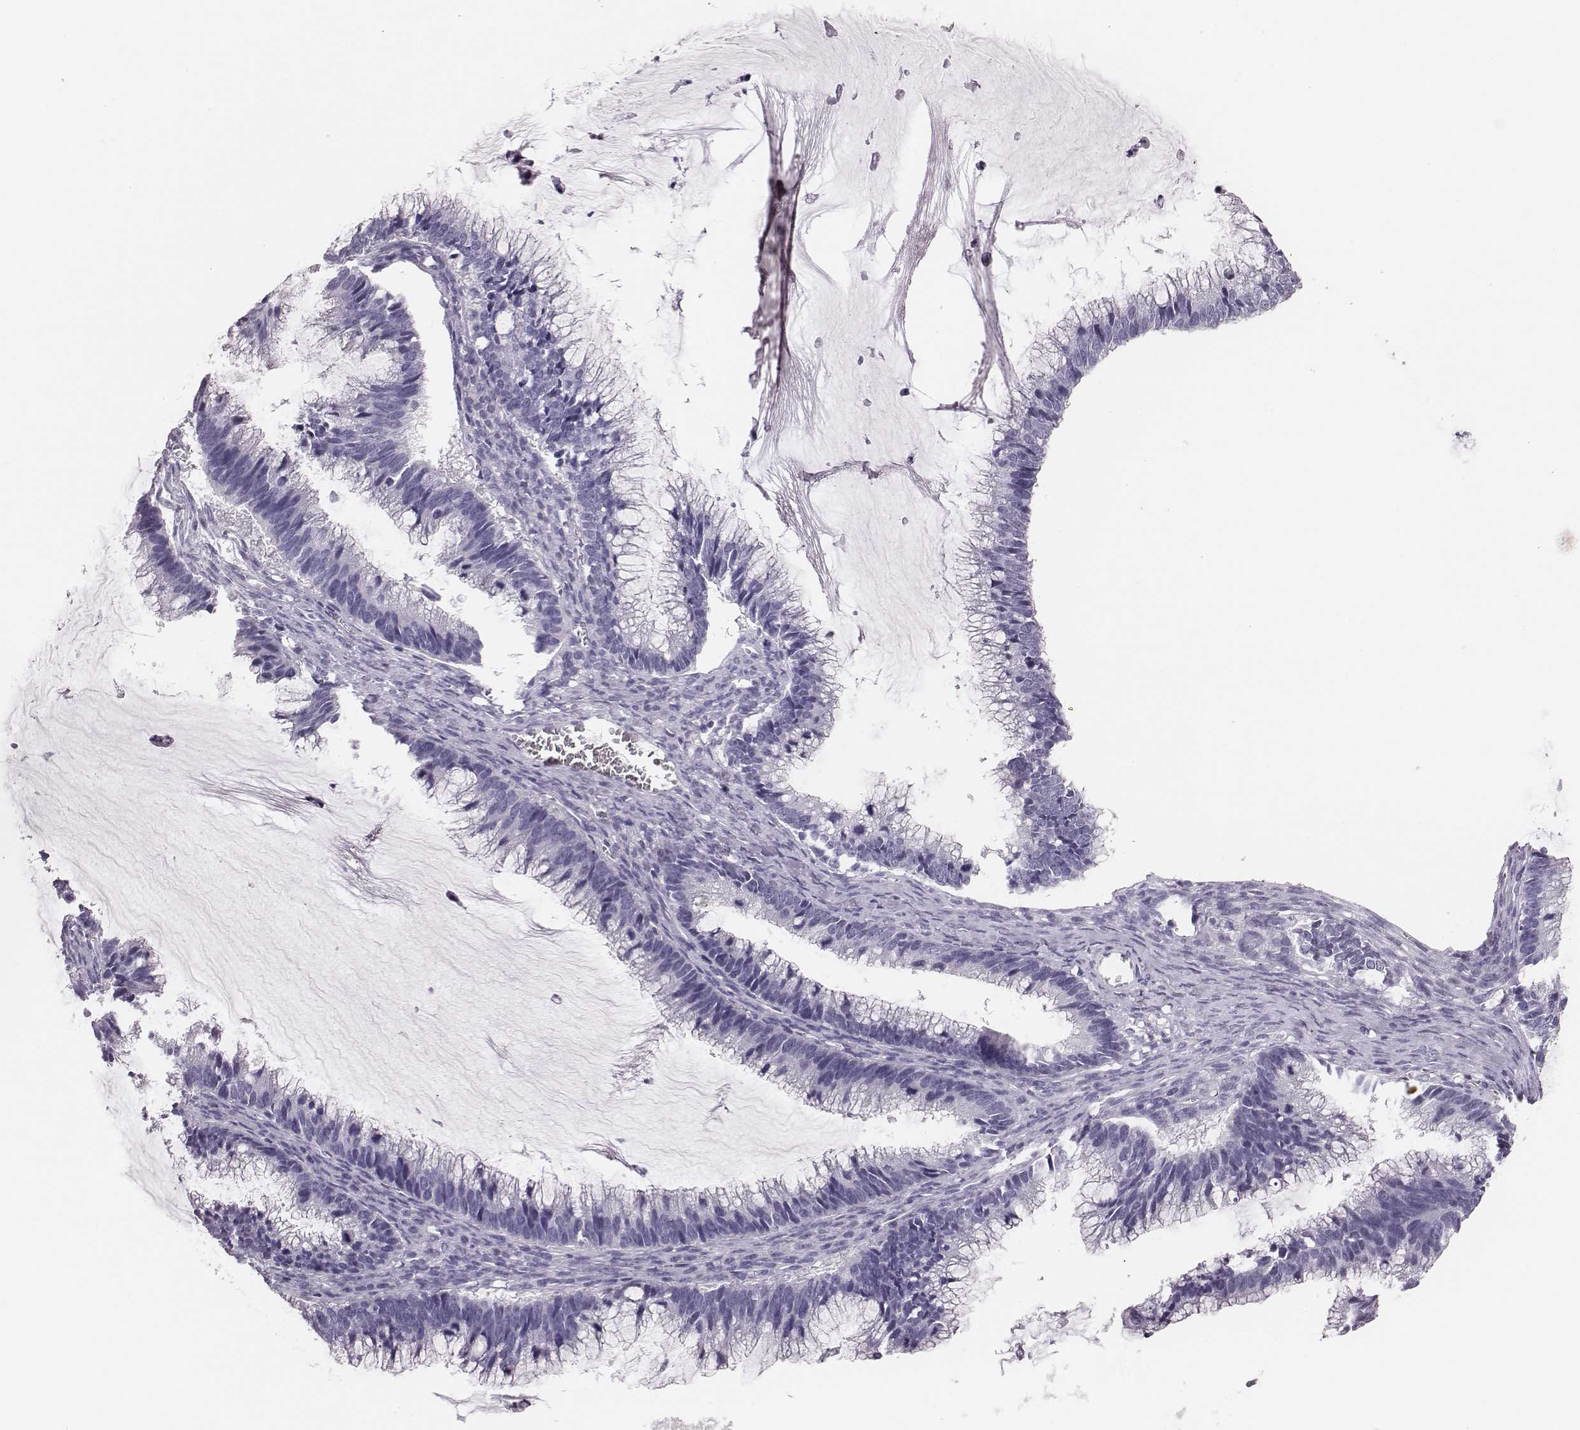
{"staining": {"intensity": "negative", "quantity": "none", "location": "none"}, "tissue": "ovarian cancer", "cell_type": "Tumor cells", "image_type": "cancer", "snomed": [{"axis": "morphology", "description": "Cystadenocarcinoma, mucinous, NOS"}, {"axis": "topography", "description": "Ovary"}], "caption": "There is no significant staining in tumor cells of ovarian mucinous cystadenocarcinoma.", "gene": "H1-6", "patient": {"sex": "female", "age": 38}}